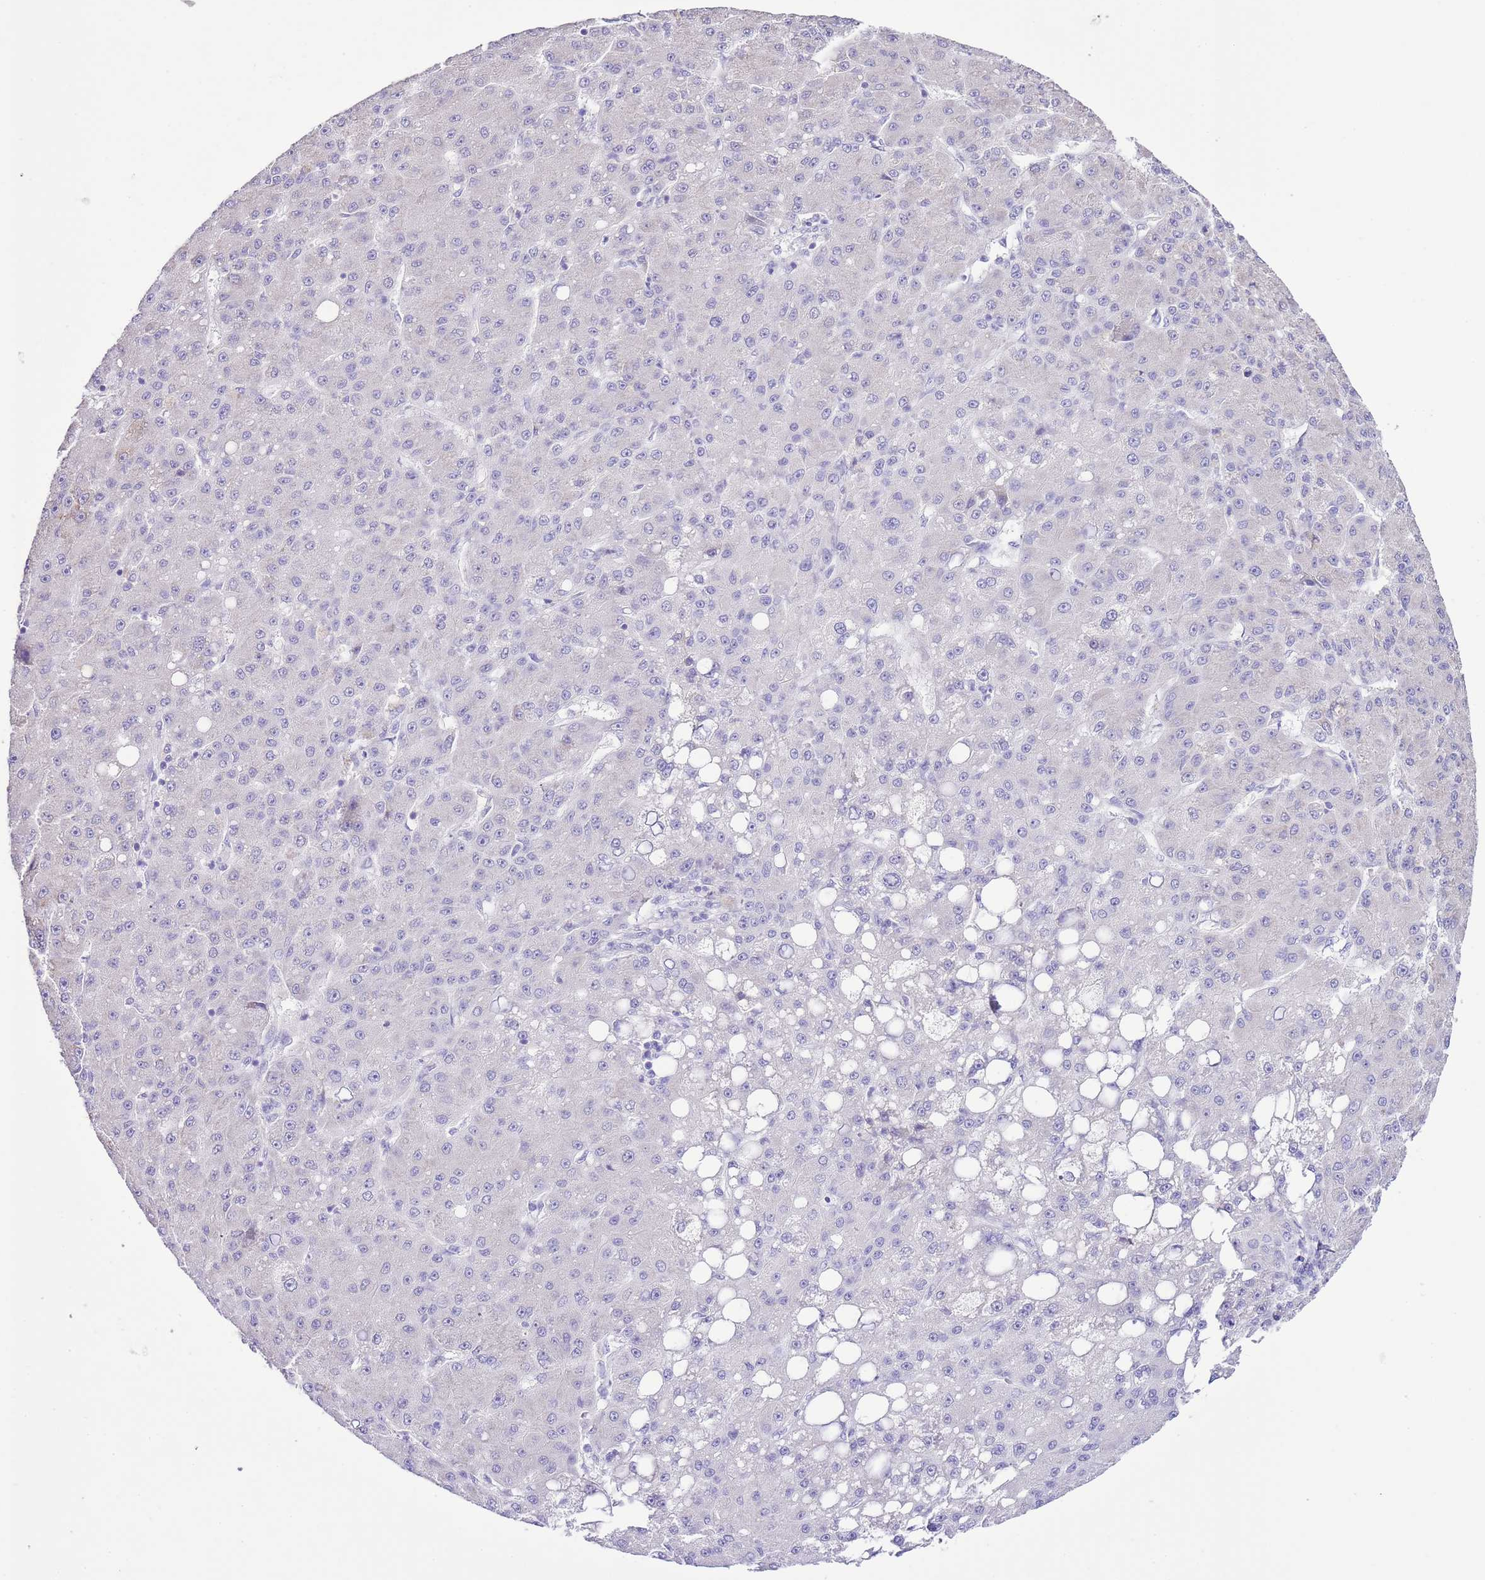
{"staining": {"intensity": "negative", "quantity": "none", "location": "none"}, "tissue": "liver cancer", "cell_type": "Tumor cells", "image_type": "cancer", "snomed": [{"axis": "morphology", "description": "Carcinoma, Hepatocellular, NOS"}, {"axis": "topography", "description": "Liver"}], "caption": "This is an IHC photomicrograph of liver cancer (hepatocellular carcinoma). There is no staining in tumor cells.", "gene": "AAR2", "patient": {"sex": "male", "age": 67}}